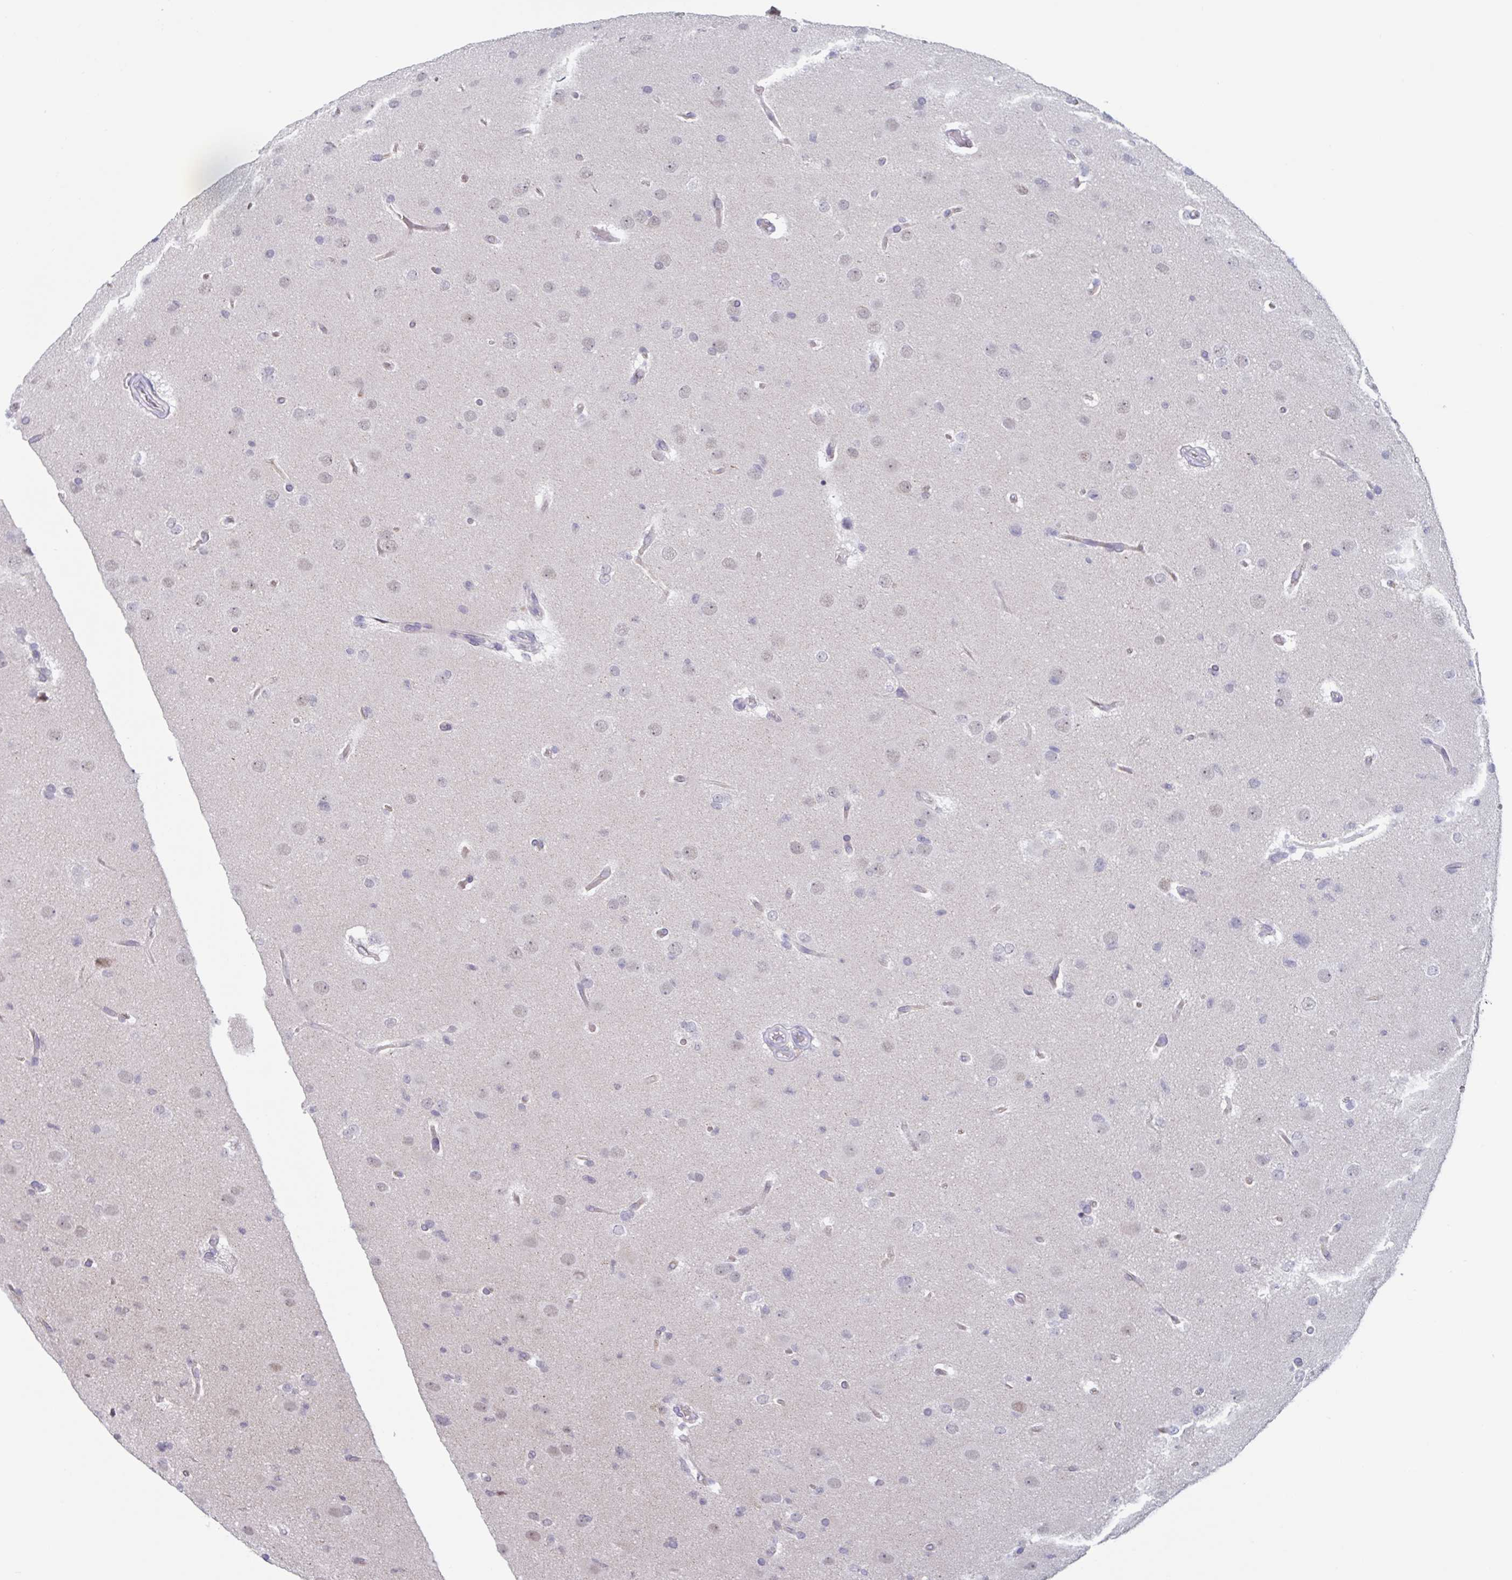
{"staining": {"intensity": "negative", "quantity": "none", "location": "none"}, "tissue": "glioma", "cell_type": "Tumor cells", "image_type": "cancer", "snomed": [{"axis": "morphology", "description": "Glioma, malignant, Low grade"}, {"axis": "topography", "description": "Brain"}], "caption": "Immunohistochemical staining of human glioma demonstrates no significant positivity in tumor cells.", "gene": "KDM4D", "patient": {"sex": "female", "age": 32}}